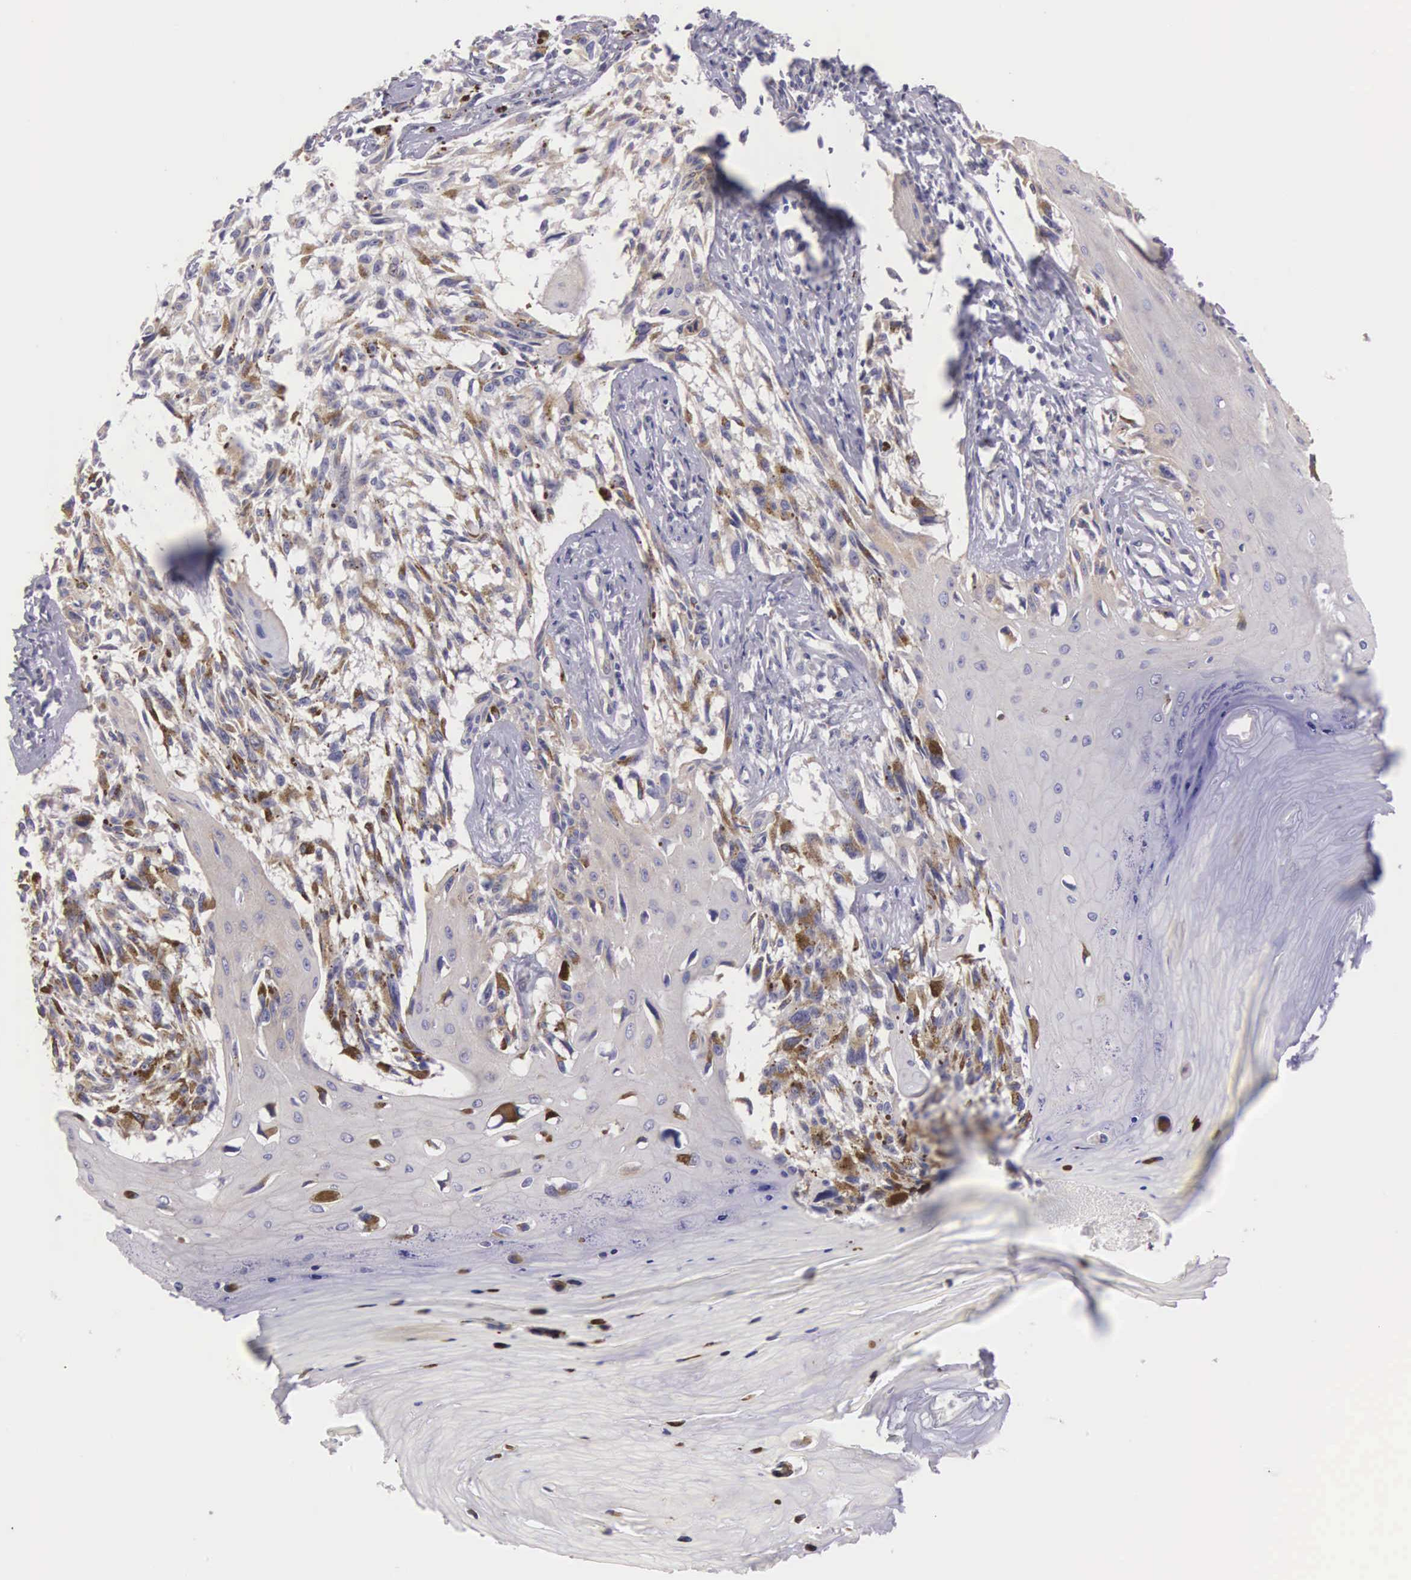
{"staining": {"intensity": "weak", "quantity": "25%-75%", "location": "cytoplasmic/membranous"}, "tissue": "melanoma", "cell_type": "Tumor cells", "image_type": "cancer", "snomed": [{"axis": "morphology", "description": "Malignant melanoma, NOS"}, {"axis": "topography", "description": "Skin"}], "caption": "Human malignant melanoma stained with a protein marker reveals weak staining in tumor cells.", "gene": "OSBPL3", "patient": {"sex": "female", "age": 82}}